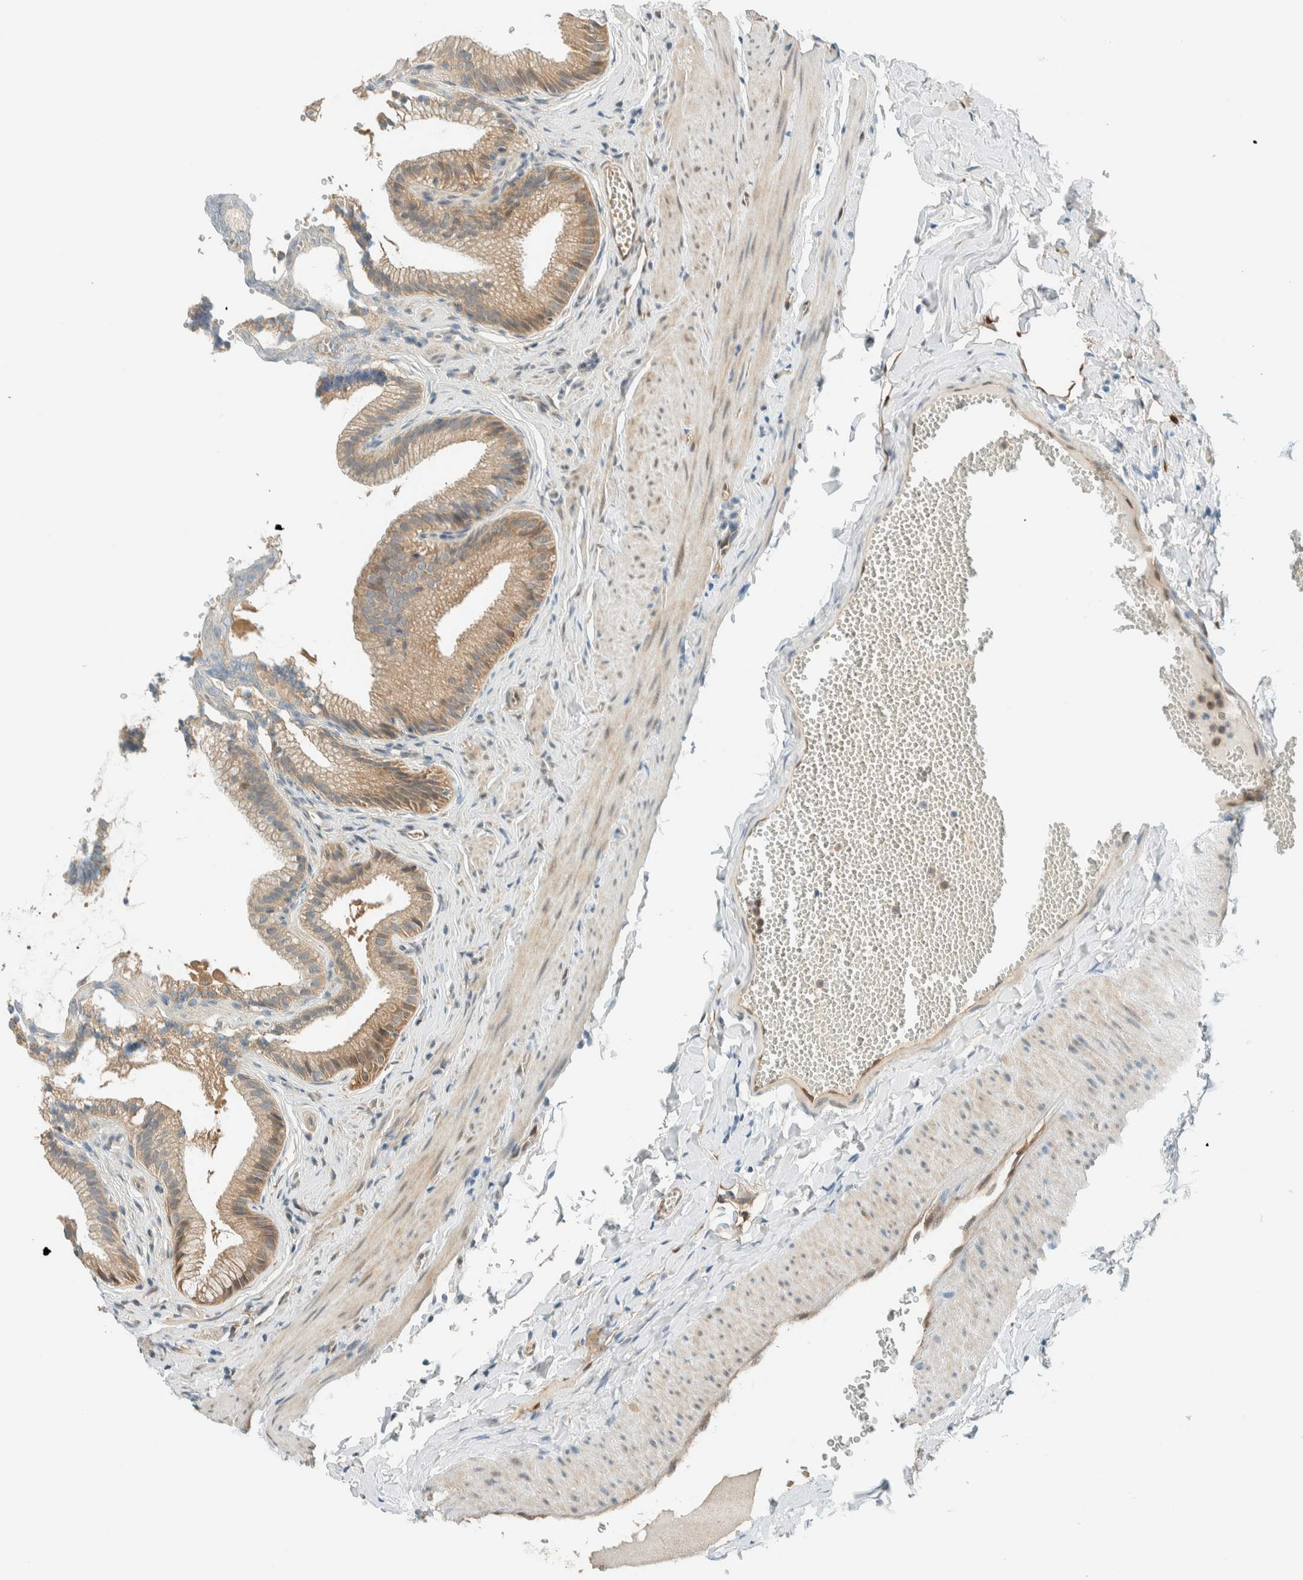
{"staining": {"intensity": "moderate", "quantity": "25%-75%", "location": "cytoplasmic/membranous"}, "tissue": "gallbladder", "cell_type": "Glandular cells", "image_type": "normal", "snomed": [{"axis": "morphology", "description": "Normal tissue, NOS"}, {"axis": "topography", "description": "Gallbladder"}], "caption": "Immunohistochemical staining of benign gallbladder displays moderate cytoplasmic/membranous protein positivity in about 25%-75% of glandular cells.", "gene": "NXN", "patient": {"sex": "male", "age": 38}}